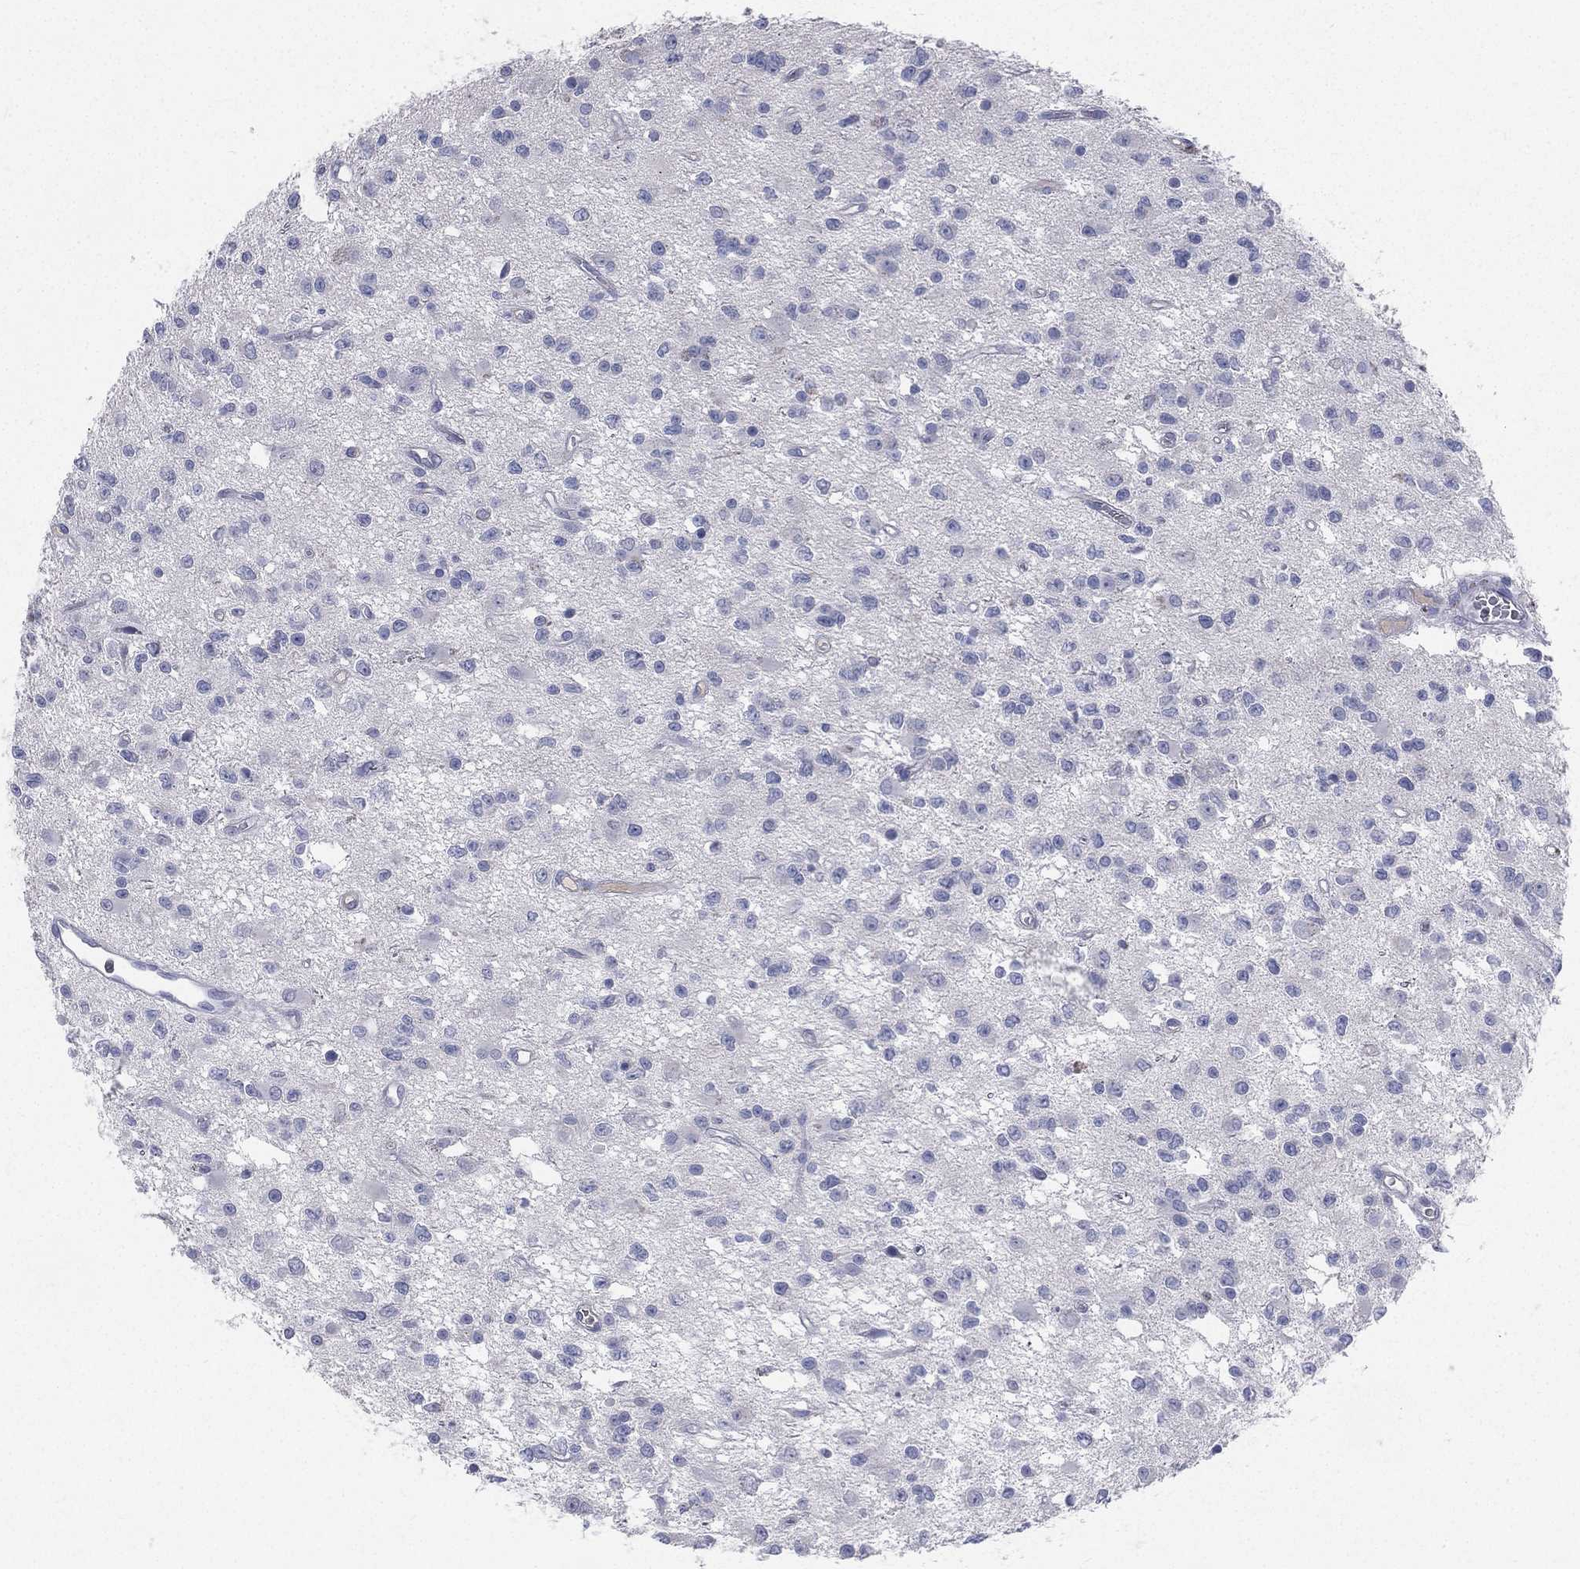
{"staining": {"intensity": "negative", "quantity": "none", "location": "none"}, "tissue": "glioma", "cell_type": "Tumor cells", "image_type": "cancer", "snomed": [{"axis": "morphology", "description": "Glioma, malignant, Low grade"}, {"axis": "topography", "description": "Brain"}], "caption": "Immunohistochemistry (IHC) photomicrograph of glioma stained for a protein (brown), which shows no expression in tumor cells.", "gene": "CD3D", "patient": {"sex": "female", "age": 45}}